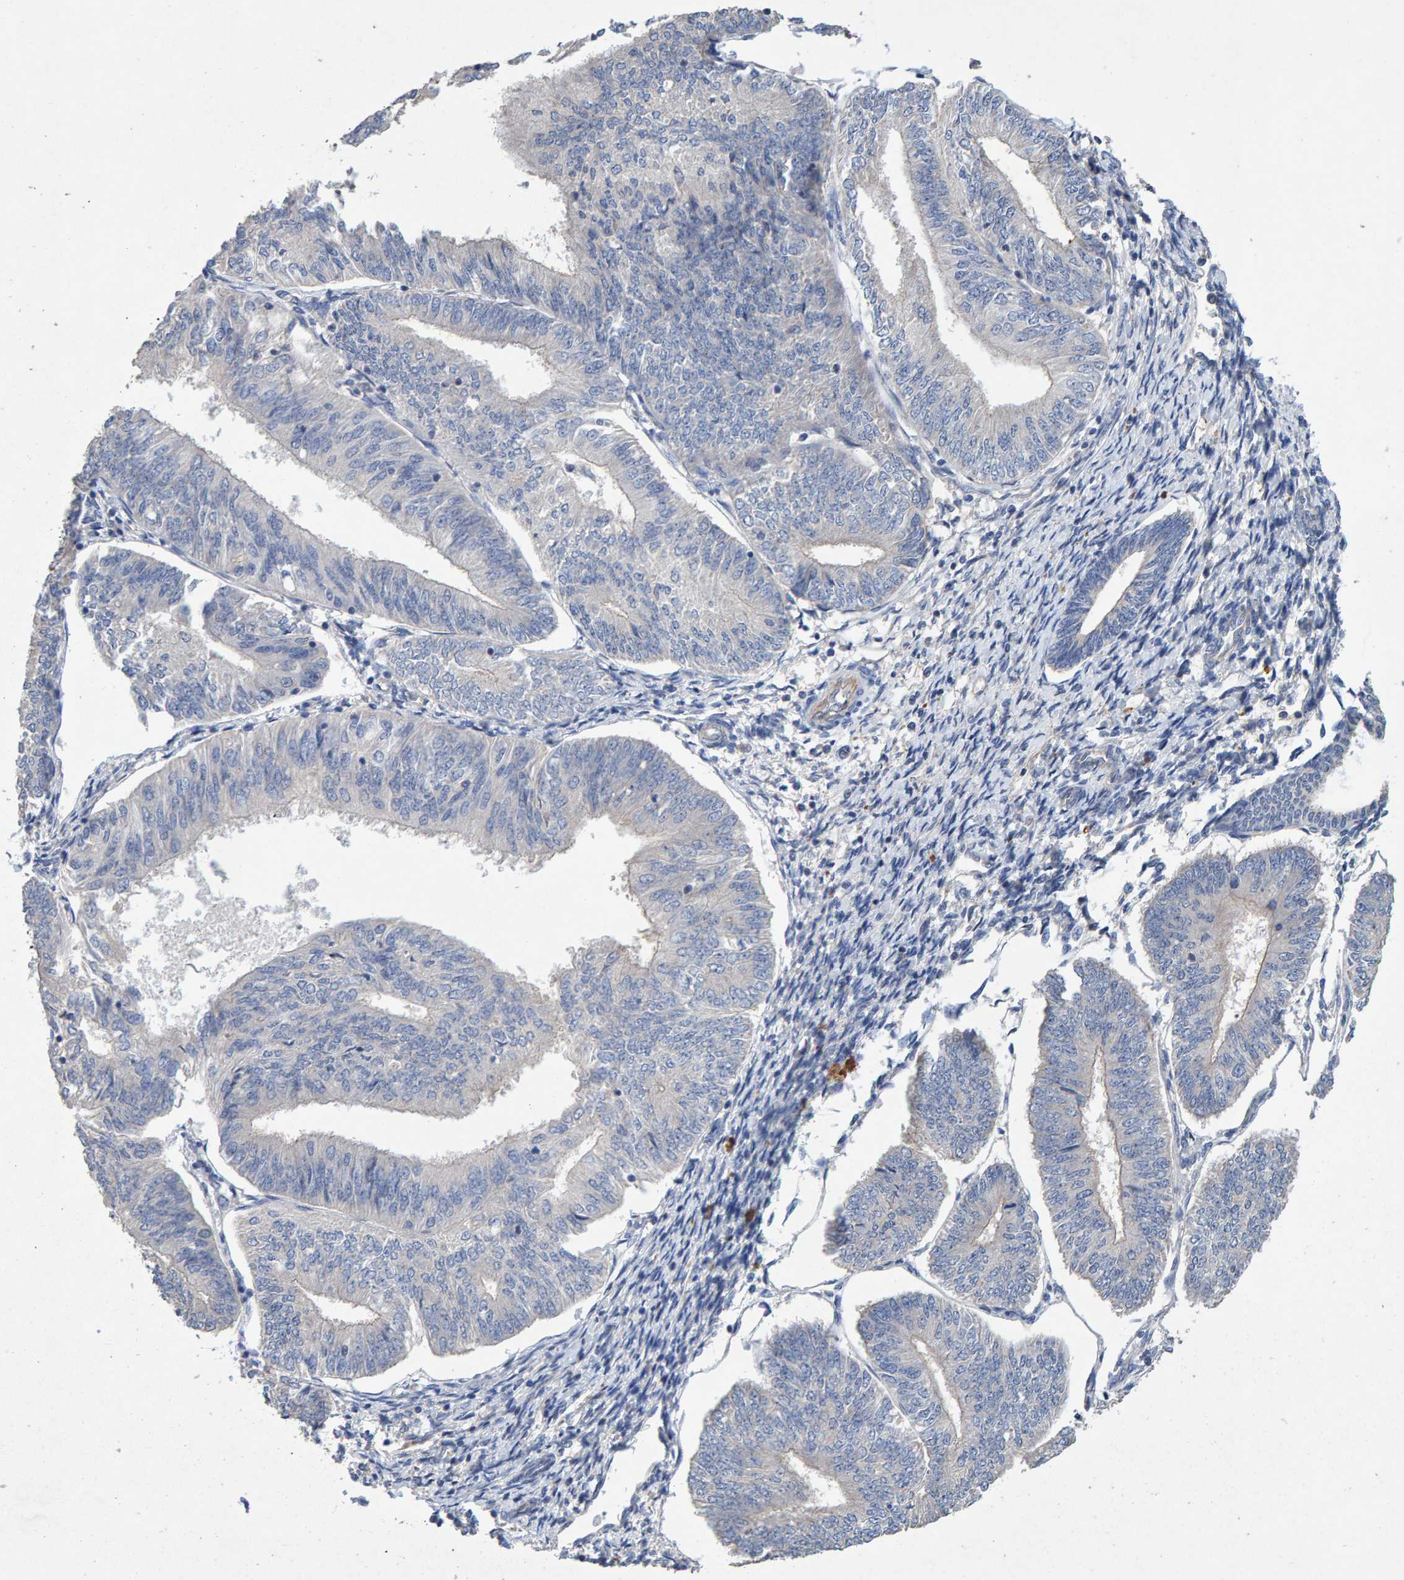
{"staining": {"intensity": "negative", "quantity": "none", "location": "none"}, "tissue": "endometrial cancer", "cell_type": "Tumor cells", "image_type": "cancer", "snomed": [{"axis": "morphology", "description": "Adenocarcinoma, NOS"}, {"axis": "topography", "description": "Endometrium"}], "caption": "Adenocarcinoma (endometrial) was stained to show a protein in brown. There is no significant positivity in tumor cells. The staining is performed using DAB brown chromogen with nuclei counter-stained in using hematoxylin.", "gene": "EFR3A", "patient": {"sex": "female", "age": 58}}